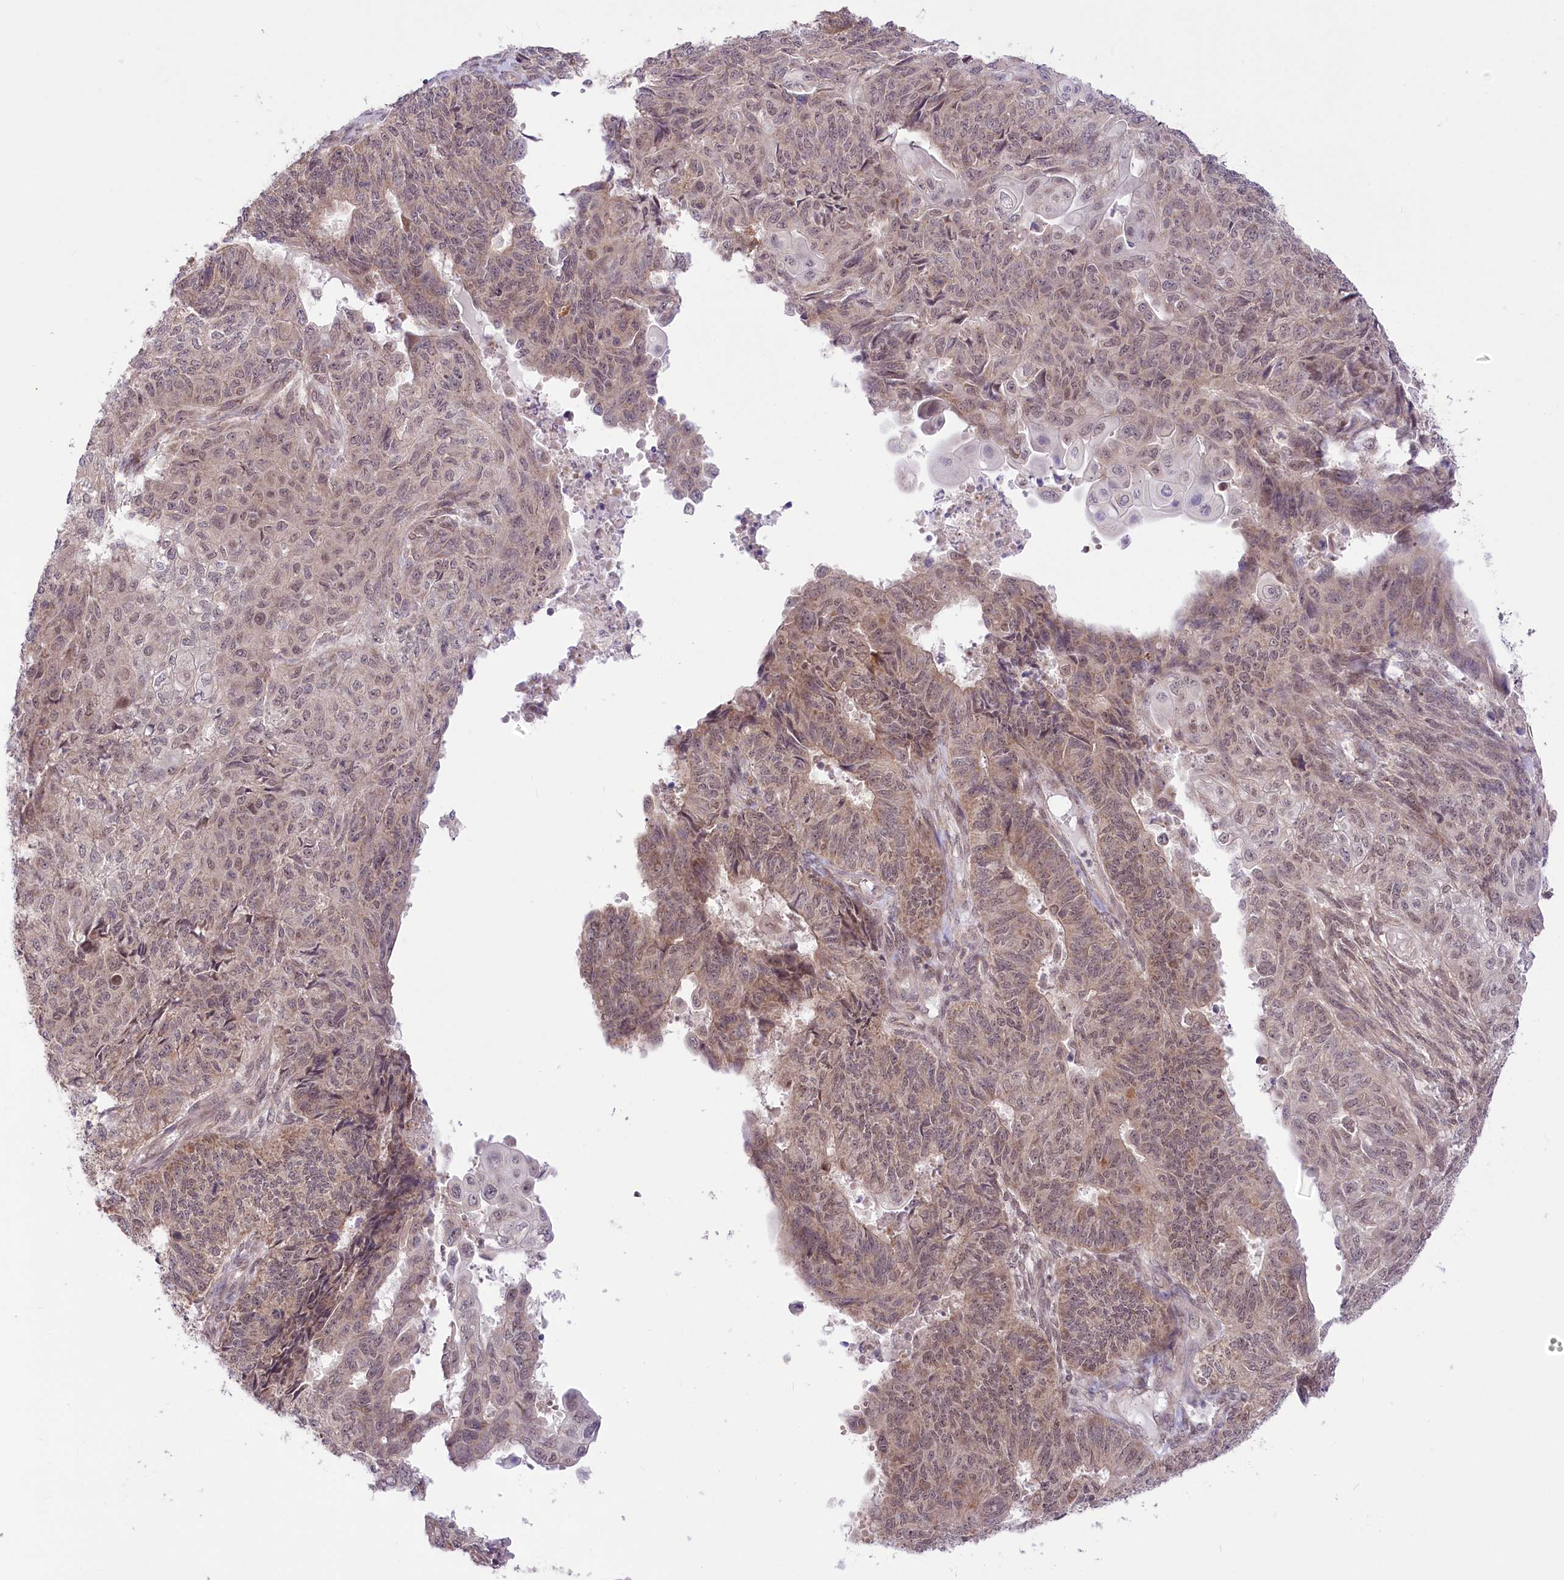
{"staining": {"intensity": "weak", "quantity": "<25%", "location": "cytoplasmic/membranous,nuclear"}, "tissue": "endometrial cancer", "cell_type": "Tumor cells", "image_type": "cancer", "snomed": [{"axis": "morphology", "description": "Adenocarcinoma, NOS"}, {"axis": "topography", "description": "Endometrium"}], "caption": "High power microscopy photomicrograph of an IHC photomicrograph of endometrial cancer (adenocarcinoma), revealing no significant positivity in tumor cells.", "gene": "ZMAT2", "patient": {"sex": "female", "age": 32}}